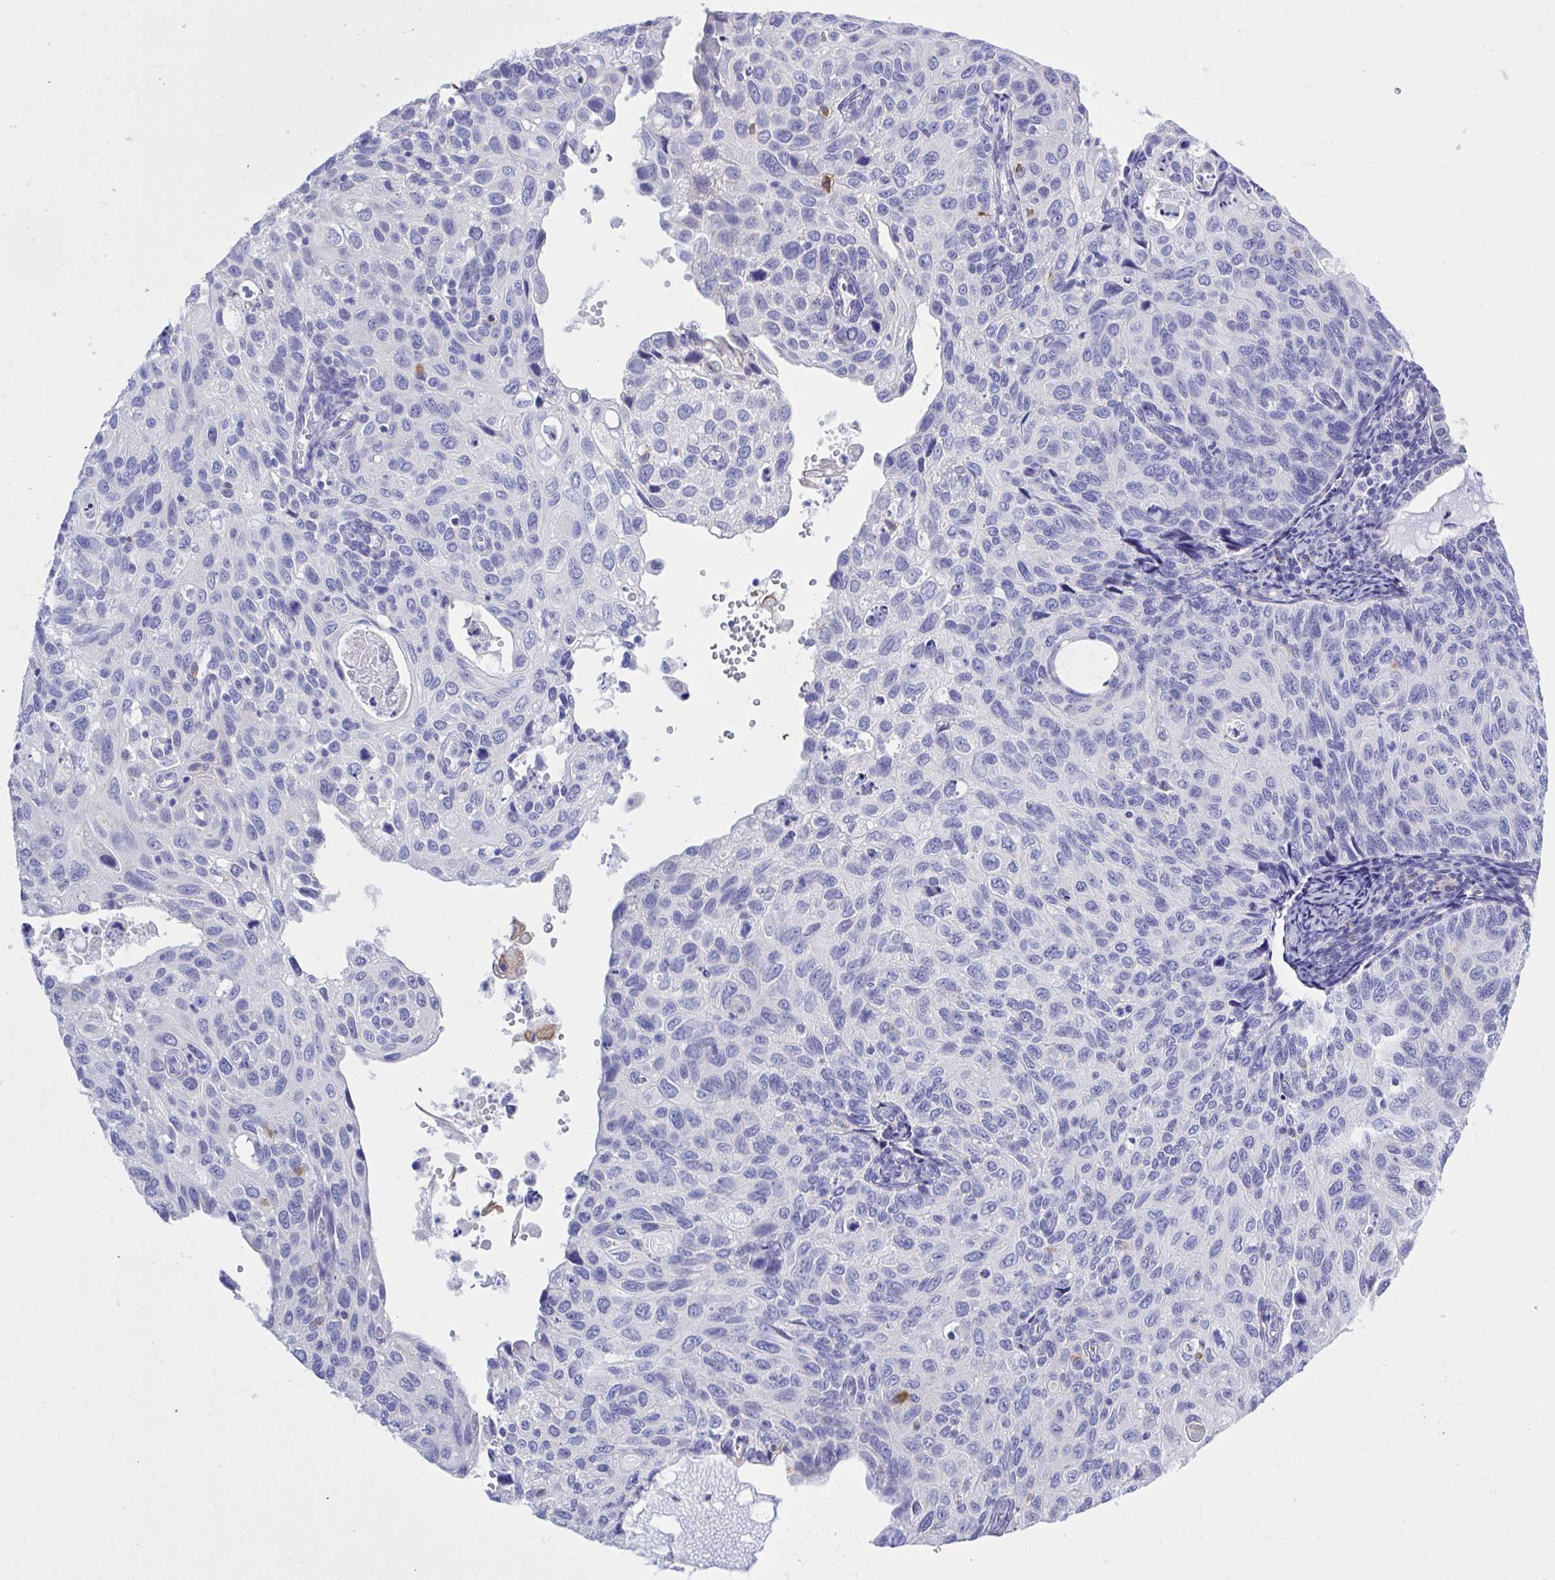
{"staining": {"intensity": "negative", "quantity": "none", "location": "none"}, "tissue": "cervical cancer", "cell_type": "Tumor cells", "image_type": "cancer", "snomed": [{"axis": "morphology", "description": "Squamous cell carcinoma, NOS"}, {"axis": "topography", "description": "Cervix"}], "caption": "High power microscopy image of an immunohistochemistry (IHC) micrograph of cervical cancer (squamous cell carcinoma), revealing no significant positivity in tumor cells.", "gene": "PSD", "patient": {"sex": "female", "age": 70}}